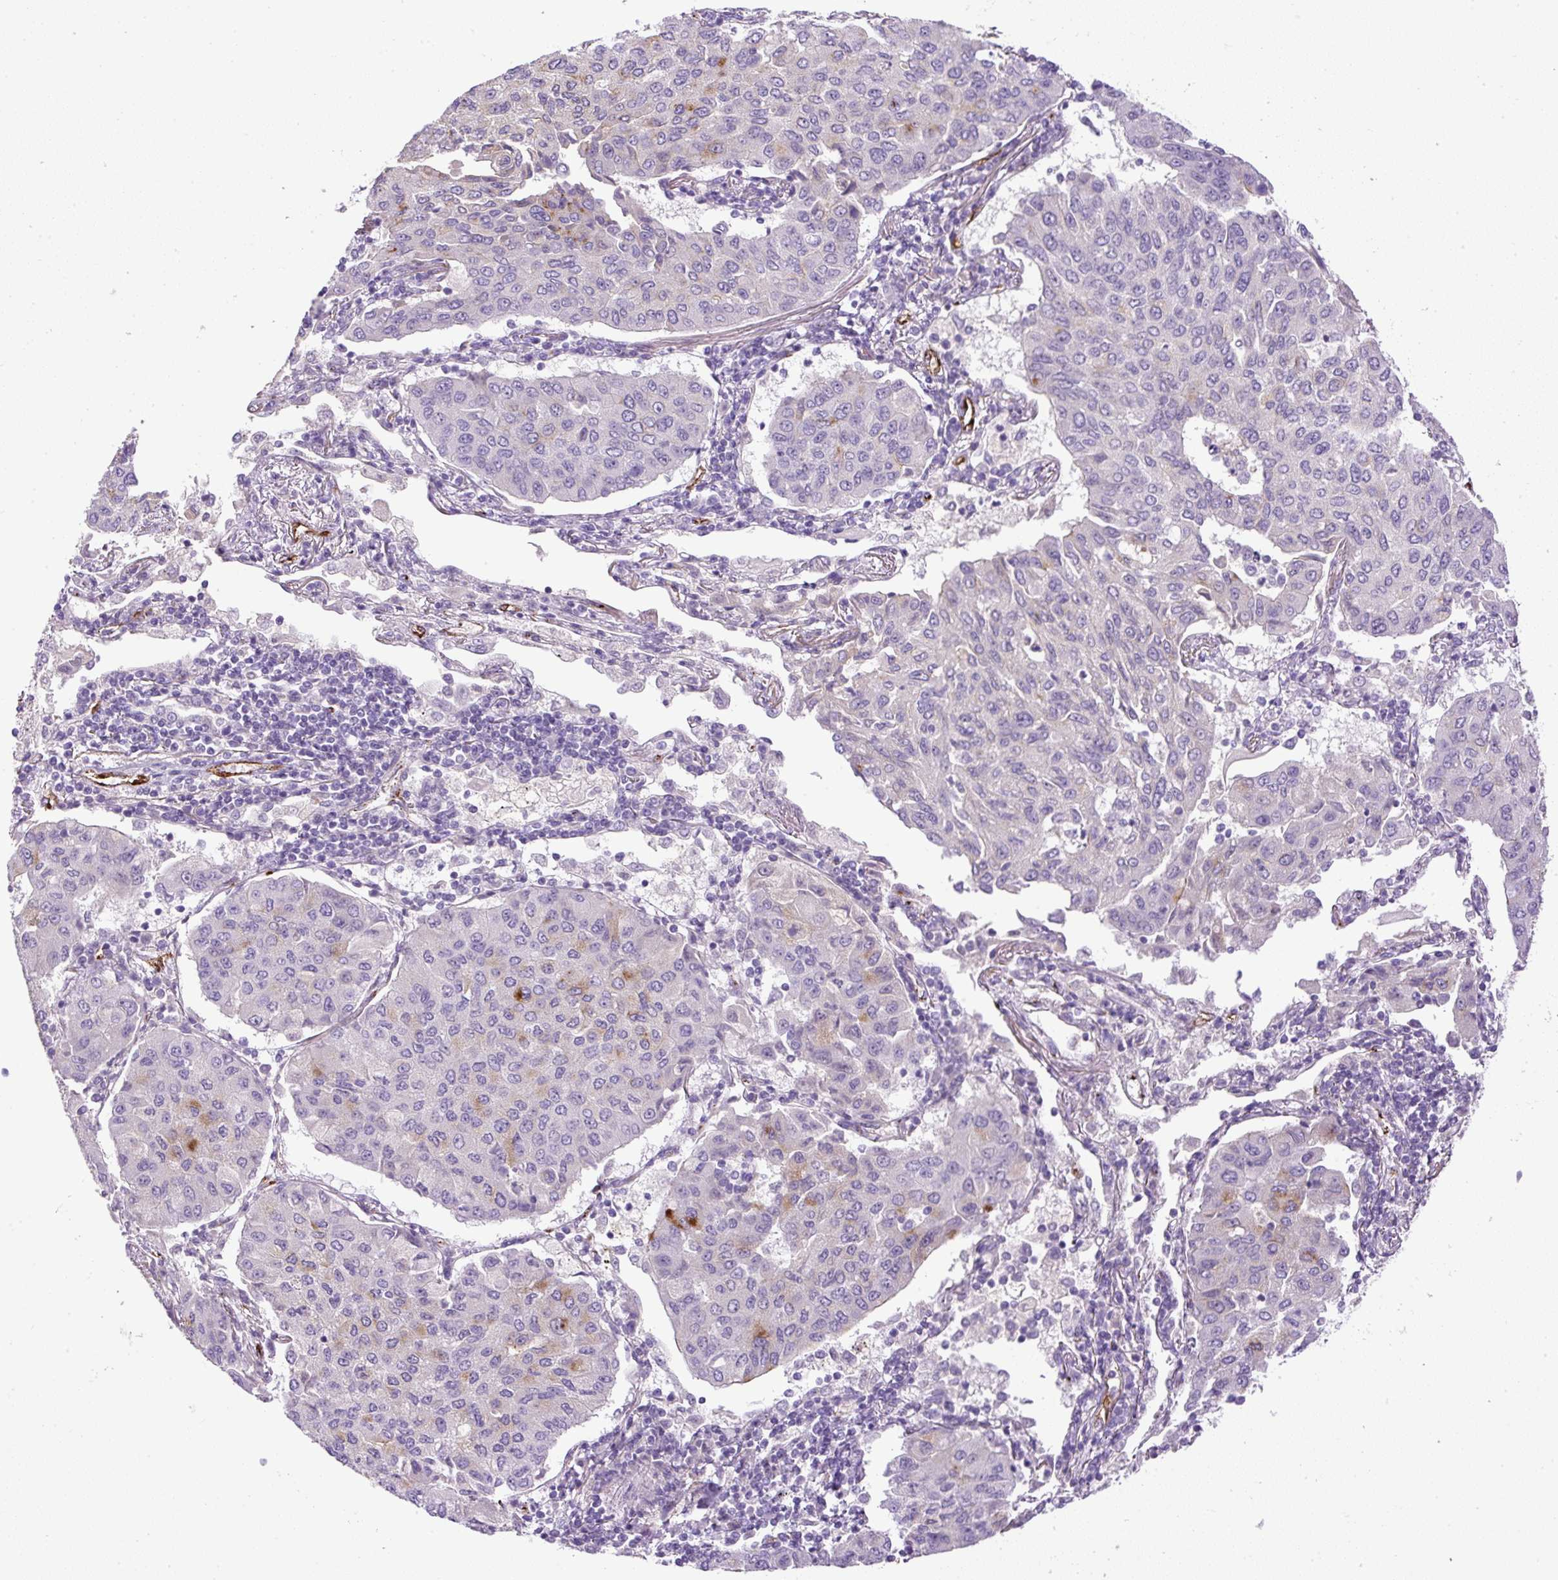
{"staining": {"intensity": "moderate", "quantity": "<25%", "location": "cytoplasmic/membranous"}, "tissue": "lung cancer", "cell_type": "Tumor cells", "image_type": "cancer", "snomed": [{"axis": "morphology", "description": "Squamous cell carcinoma, NOS"}, {"axis": "topography", "description": "Lung"}], "caption": "An immunohistochemistry (IHC) image of tumor tissue is shown. Protein staining in brown highlights moderate cytoplasmic/membranous positivity in lung squamous cell carcinoma within tumor cells.", "gene": "LEFTY2", "patient": {"sex": "male", "age": 74}}